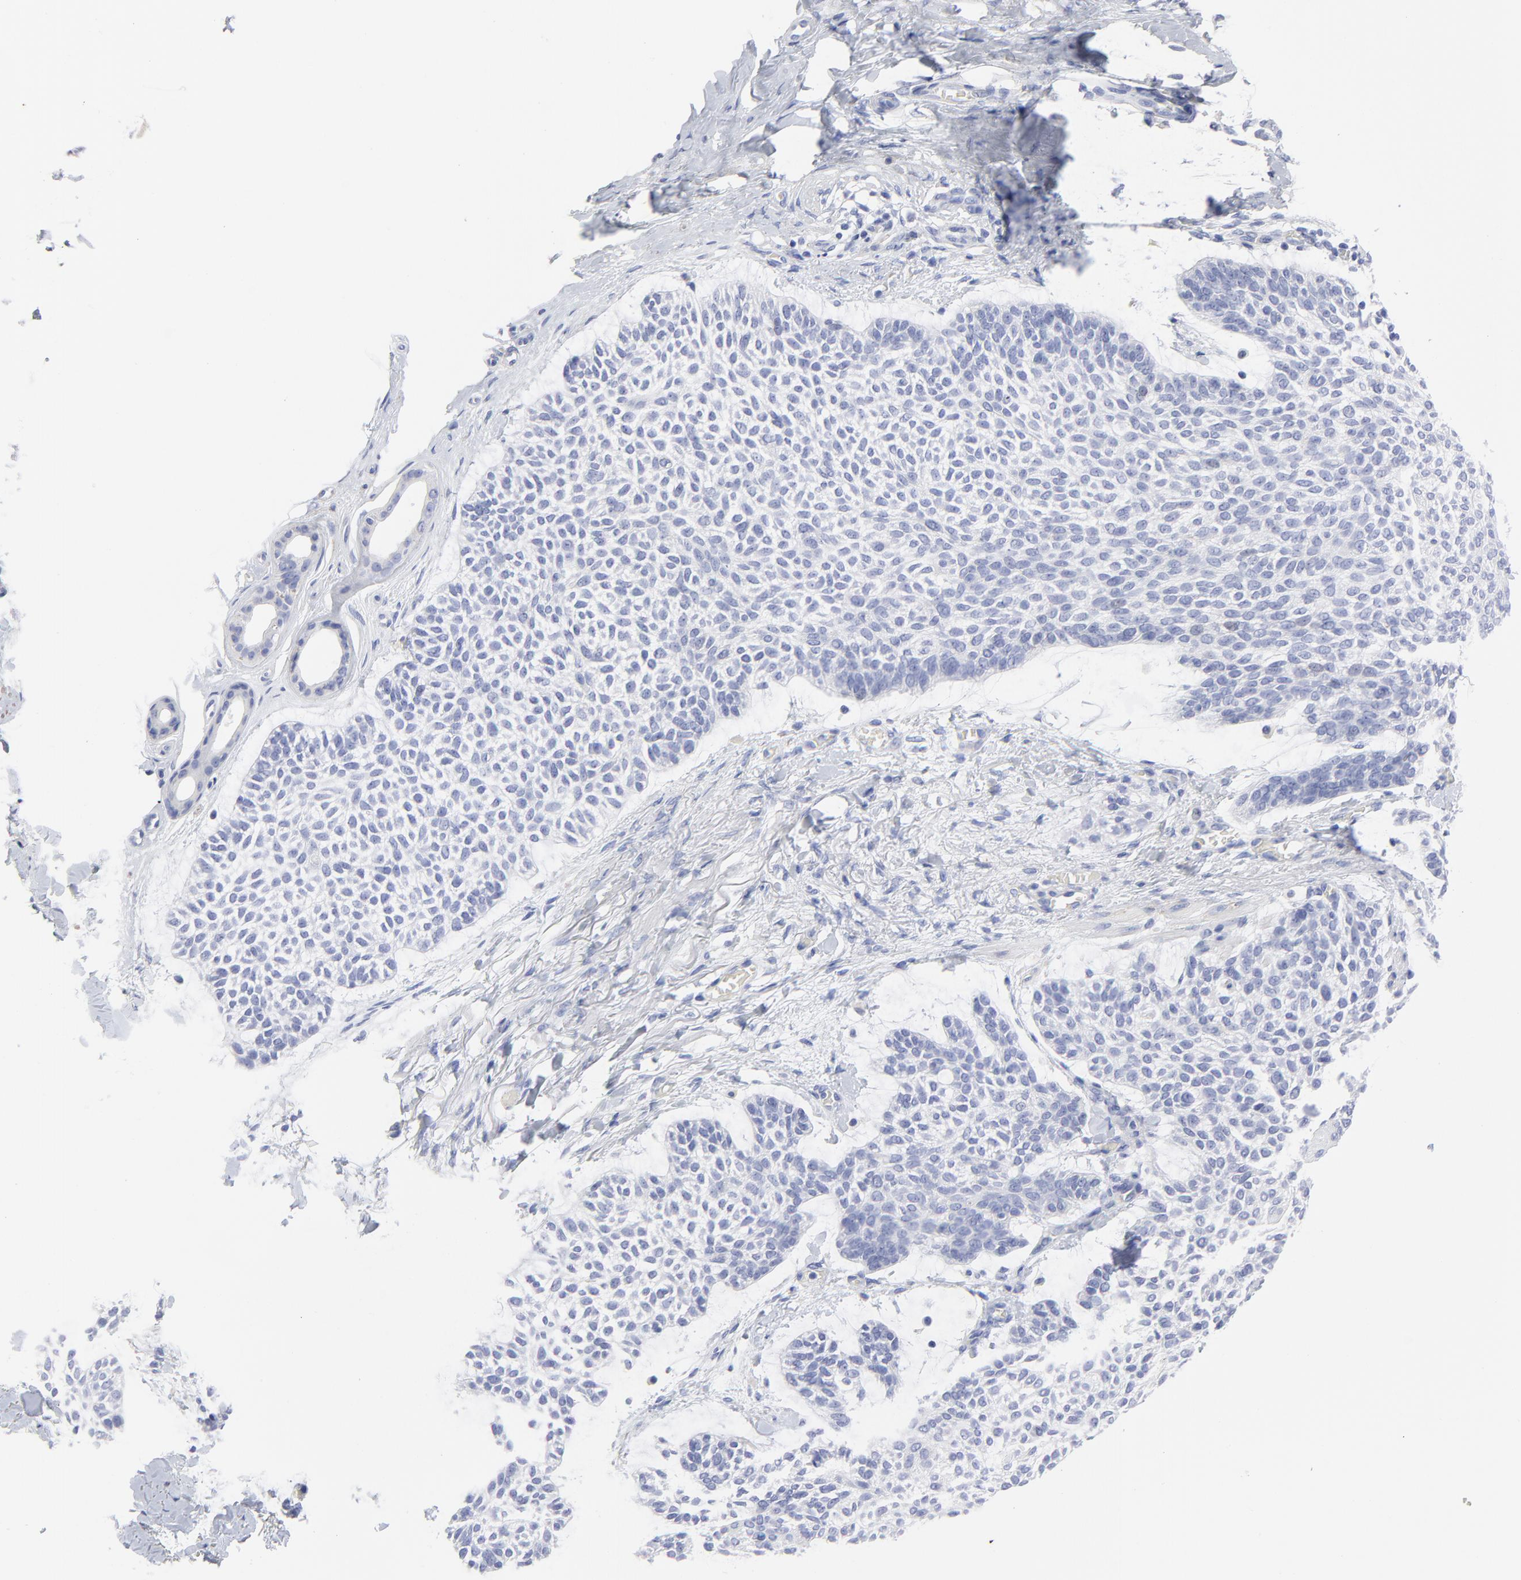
{"staining": {"intensity": "negative", "quantity": "none", "location": "none"}, "tissue": "skin cancer", "cell_type": "Tumor cells", "image_type": "cancer", "snomed": [{"axis": "morphology", "description": "Normal tissue, NOS"}, {"axis": "morphology", "description": "Basal cell carcinoma"}, {"axis": "topography", "description": "Skin"}], "caption": "Skin basal cell carcinoma was stained to show a protein in brown. There is no significant positivity in tumor cells.", "gene": "CNTN3", "patient": {"sex": "female", "age": 70}}